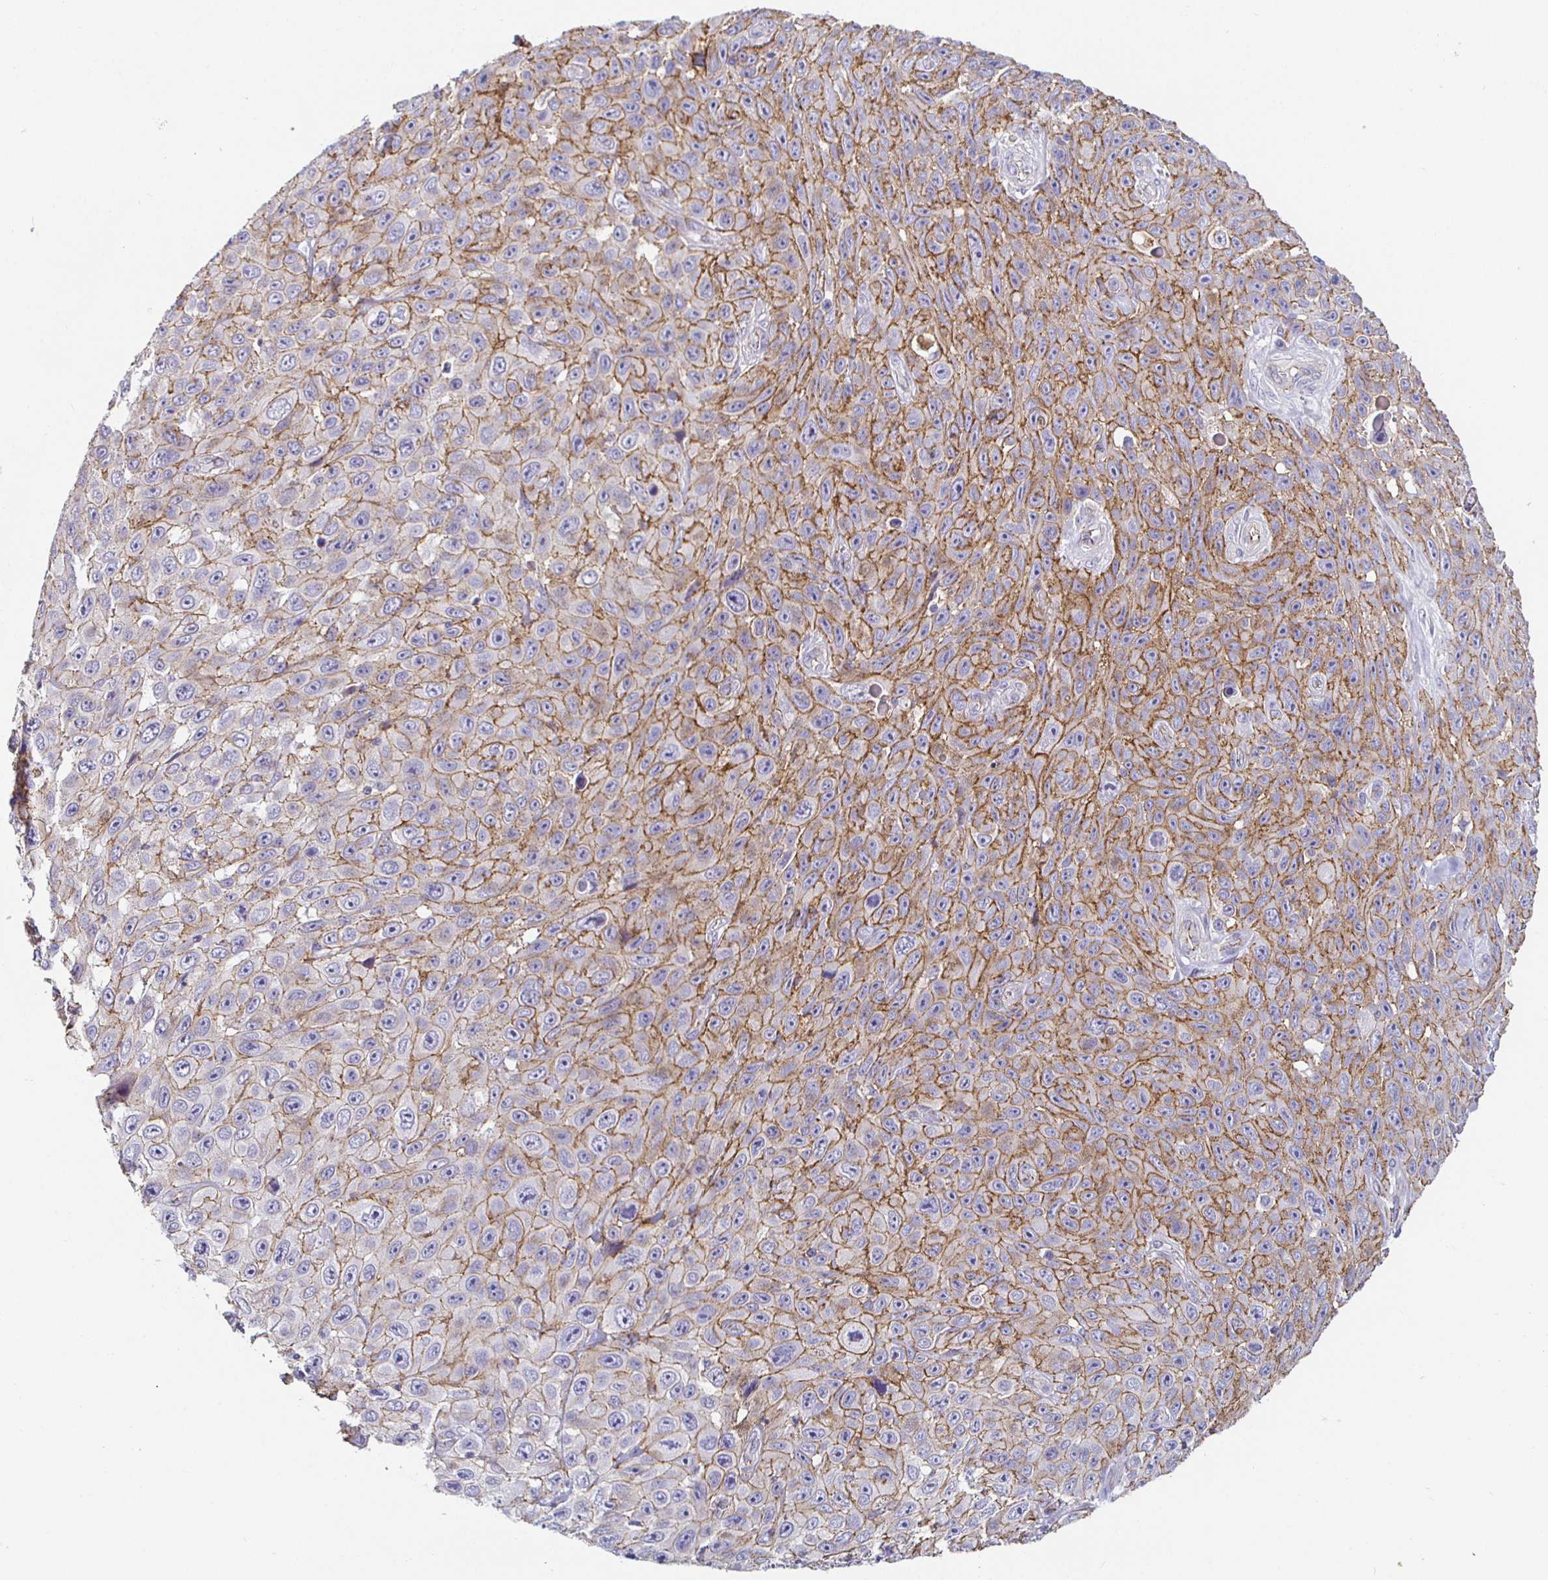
{"staining": {"intensity": "moderate", "quantity": ">75%", "location": "cytoplasmic/membranous"}, "tissue": "skin cancer", "cell_type": "Tumor cells", "image_type": "cancer", "snomed": [{"axis": "morphology", "description": "Squamous cell carcinoma, NOS"}, {"axis": "topography", "description": "Skin"}], "caption": "Skin squamous cell carcinoma stained with a protein marker displays moderate staining in tumor cells.", "gene": "PIWIL3", "patient": {"sex": "male", "age": 82}}